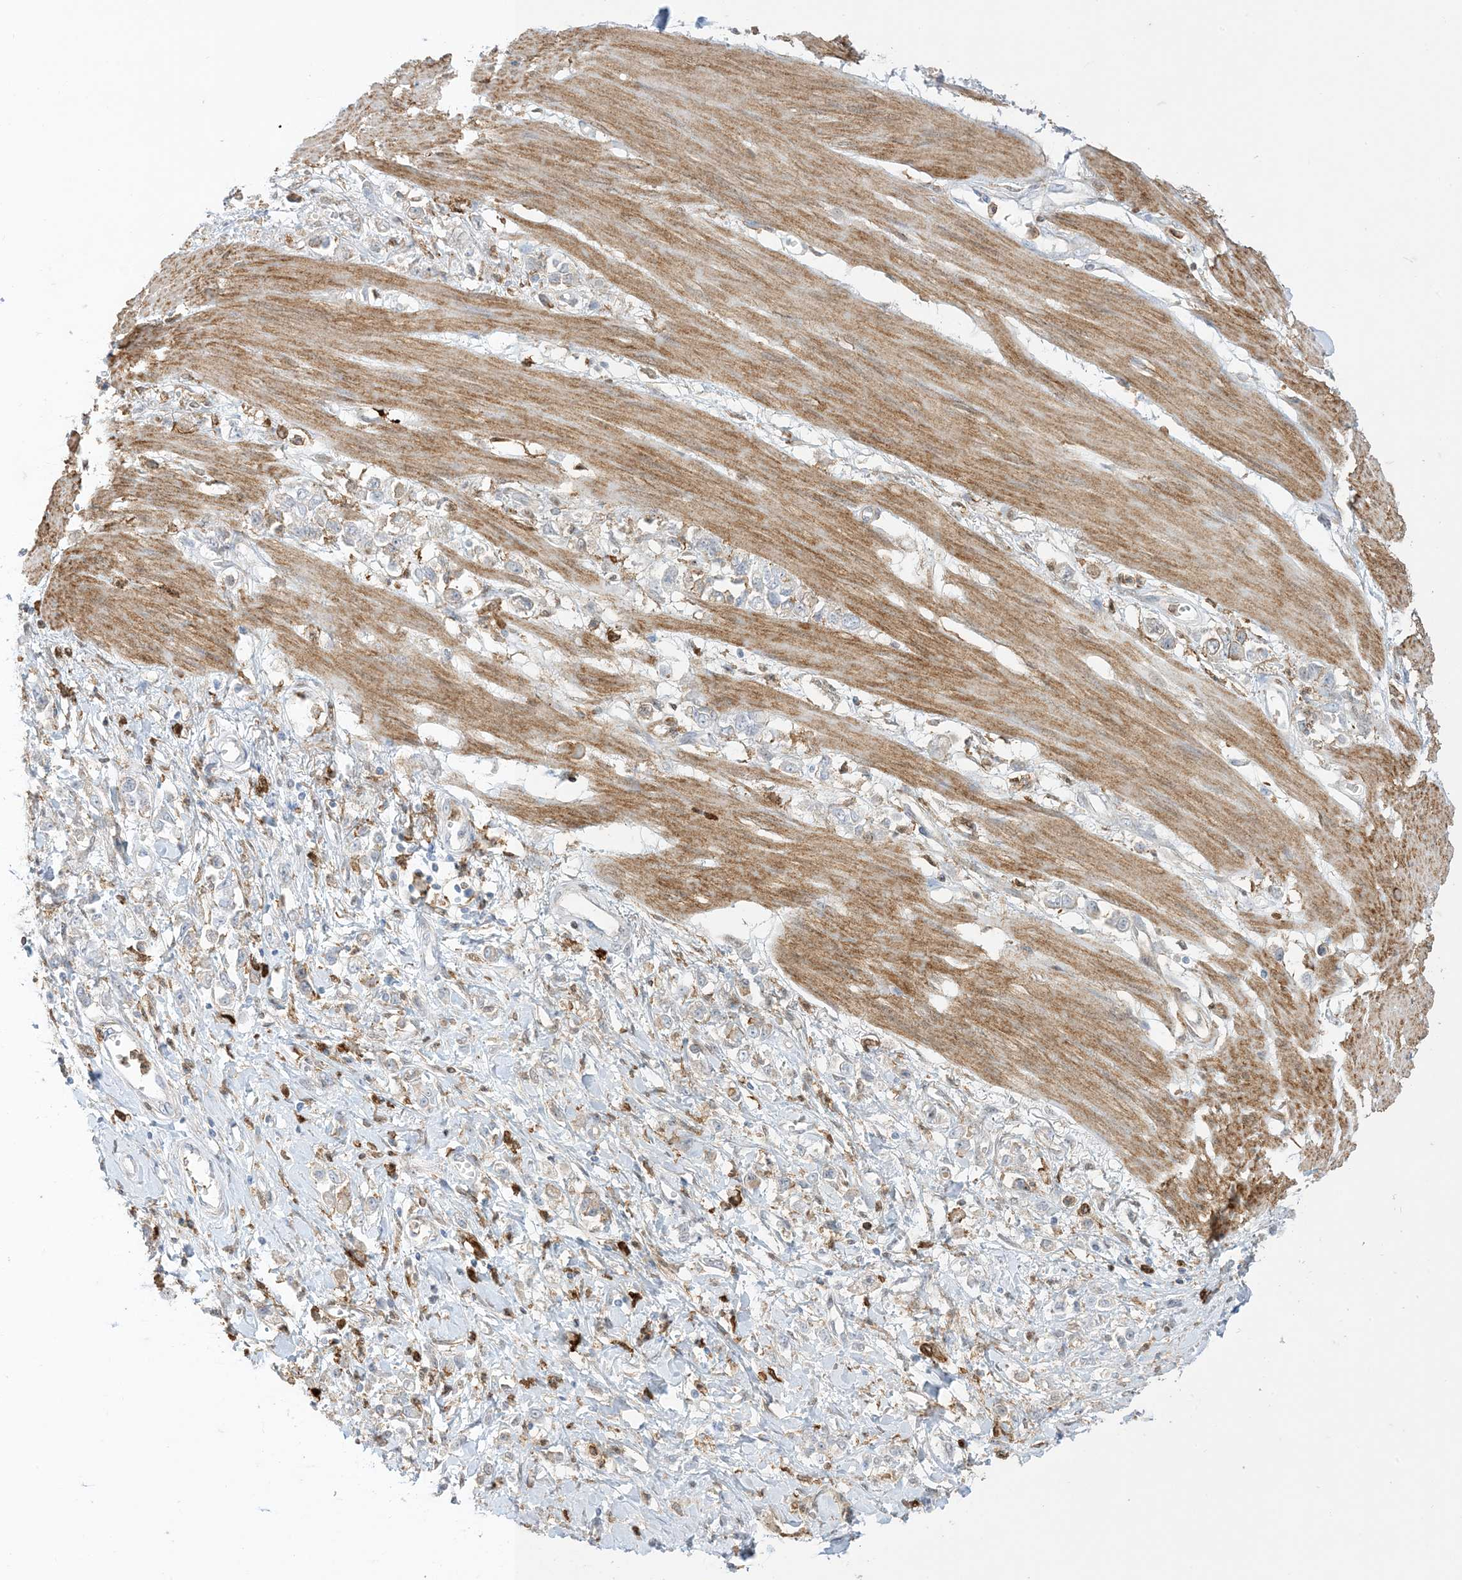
{"staining": {"intensity": "negative", "quantity": "none", "location": "none"}, "tissue": "stomach cancer", "cell_type": "Tumor cells", "image_type": "cancer", "snomed": [{"axis": "morphology", "description": "Adenocarcinoma, NOS"}, {"axis": "topography", "description": "Stomach"}], "caption": "Stomach cancer was stained to show a protein in brown. There is no significant positivity in tumor cells.", "gene": "GSN", "patient": {"sex": "female", "age": 76}}